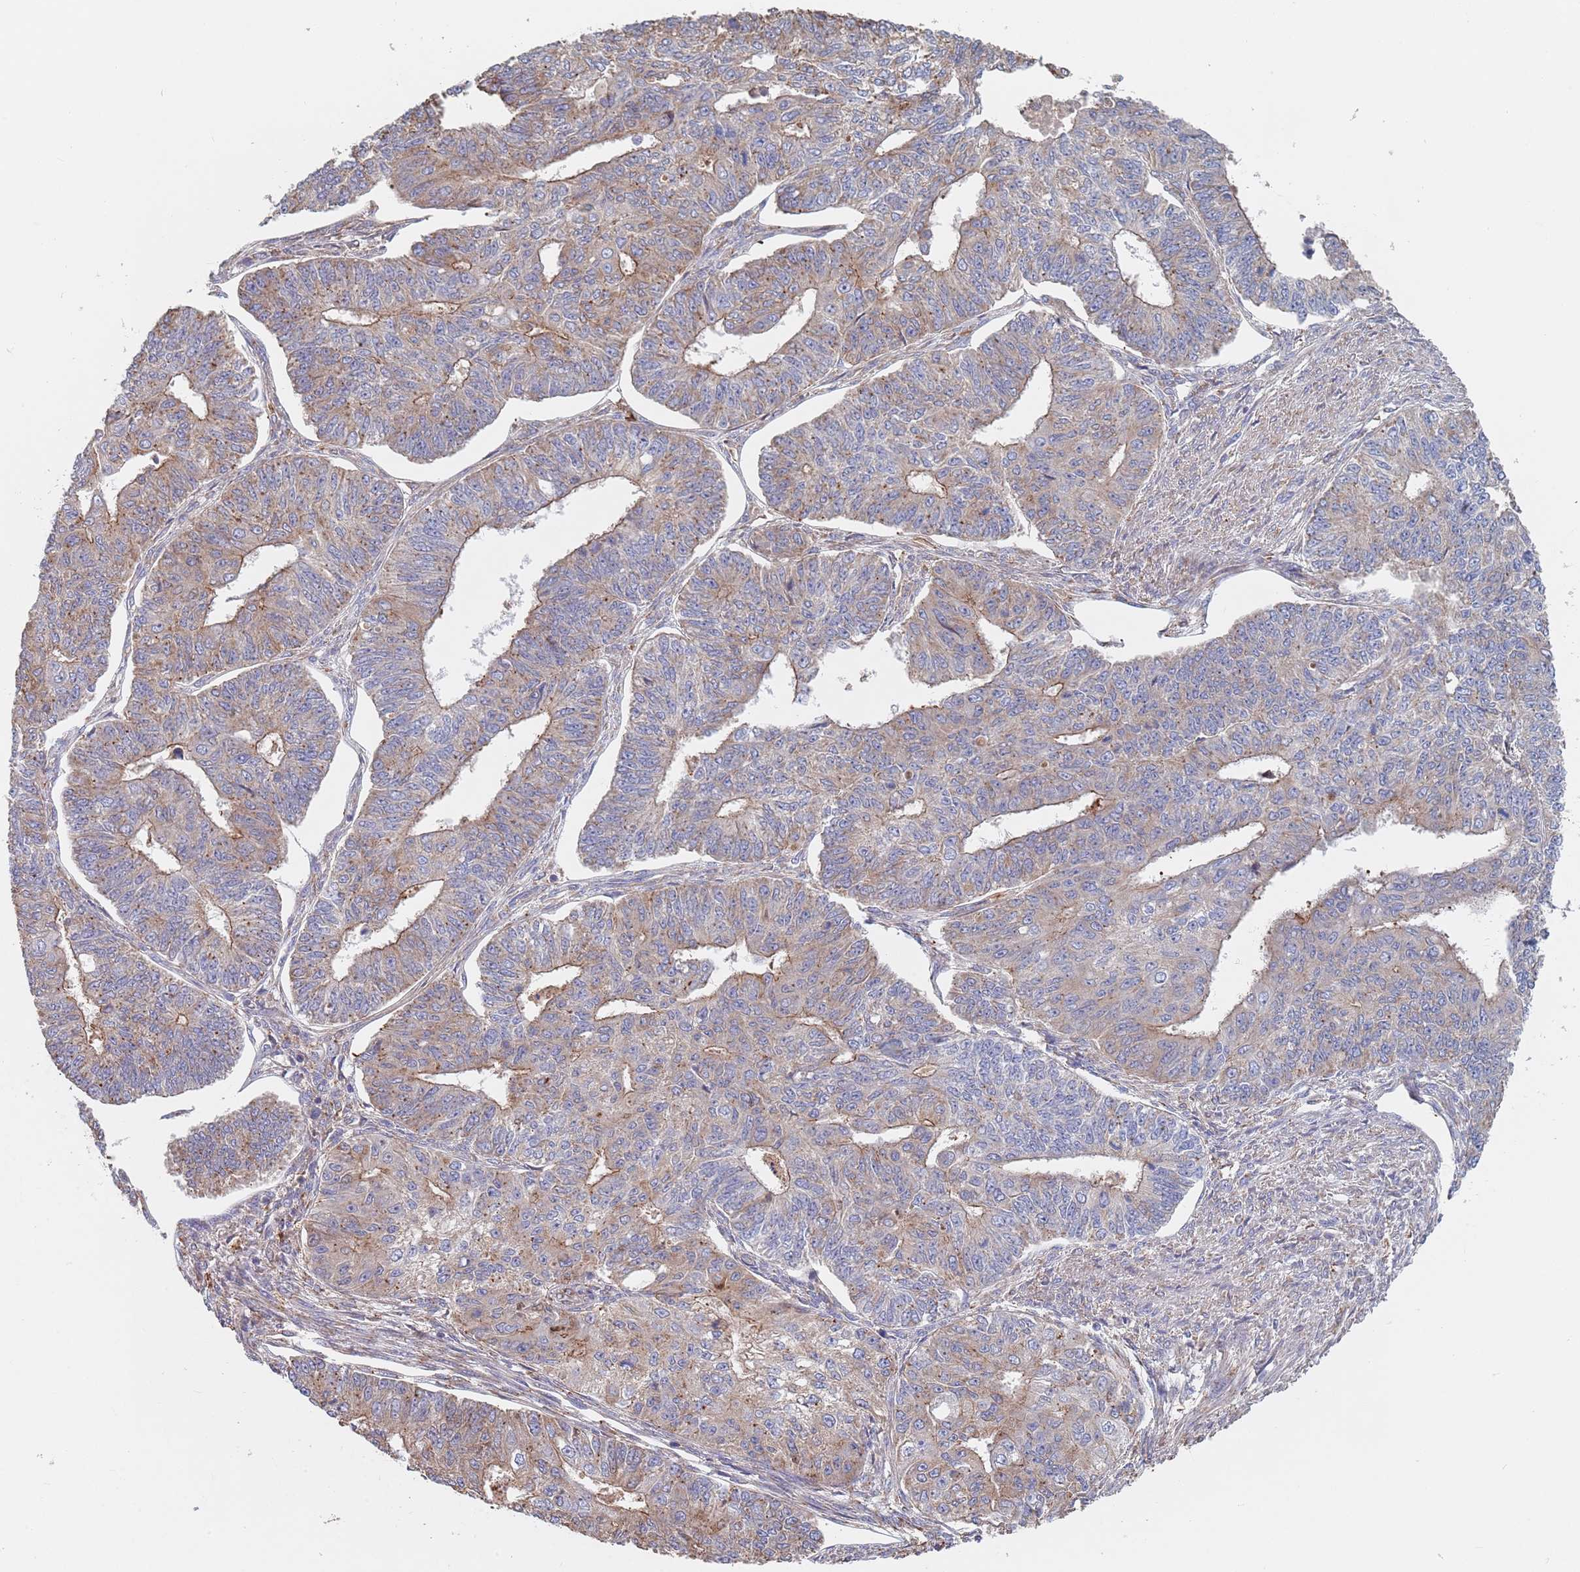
{"staining": {"intensity": "weak", "quantity": "25%-75%", "location": "cytoplasmic/membranous"}, "tissue": "endometrial cancer", "cell_type": "Tumor cells", "image_type": "cancer", "snomed": [{"axis": "morphology", "description": "Adenocarcinoma, NOS"}, {"axis": "topography", "description": "Endometrium"}], "caption": "IHC histopathology image of human endometrial adenocarcinoma stained for a protein (brown), which exhibits low levels of weak cytoplasmic/membranous expression in approximately 25%-75% of tumor cells.", "gene": "DCUN1D3", "patient": {"sex": "female", "age": 32}}